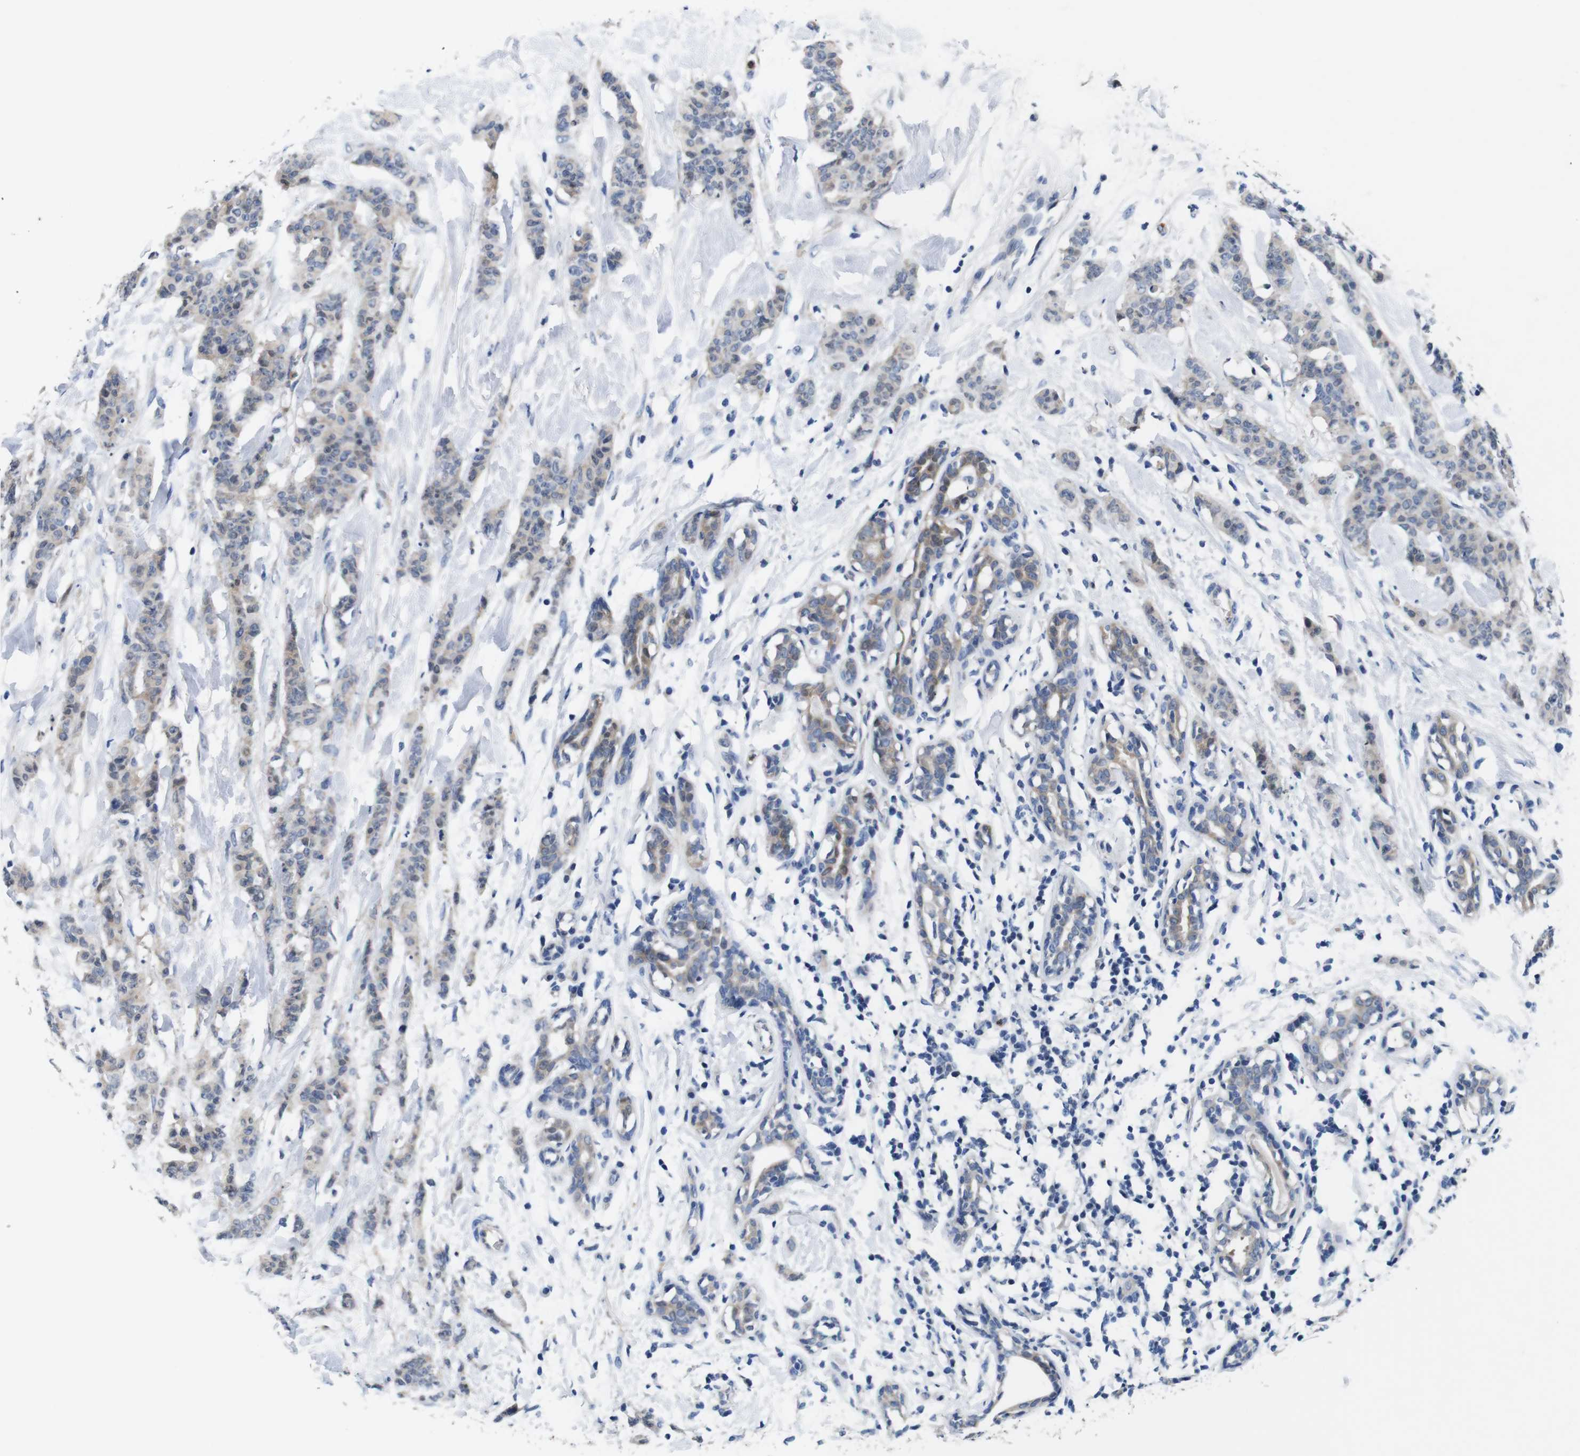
{"staining": {"intensity": "weak", "quantity": "25%-75%", "location": "cytoplasmic/membranous"}, "tissue": "breast cancer", "cell_type": "Tumor cells", "image_type": "cancer", "snomed": [{"axis": "morphology", "description": "Normal tissue, NOS"}, {"axis": "morphology", "description": "Duct carcinoma"}, {"axis": "topography", "description": "Breast"}], "caption": "Breast invasive ductal carcinoma stained with a protein marker shows weak staining in tumor cells.", "gene": "C1RL", "patient": {"sex": "female", "age": 40}}